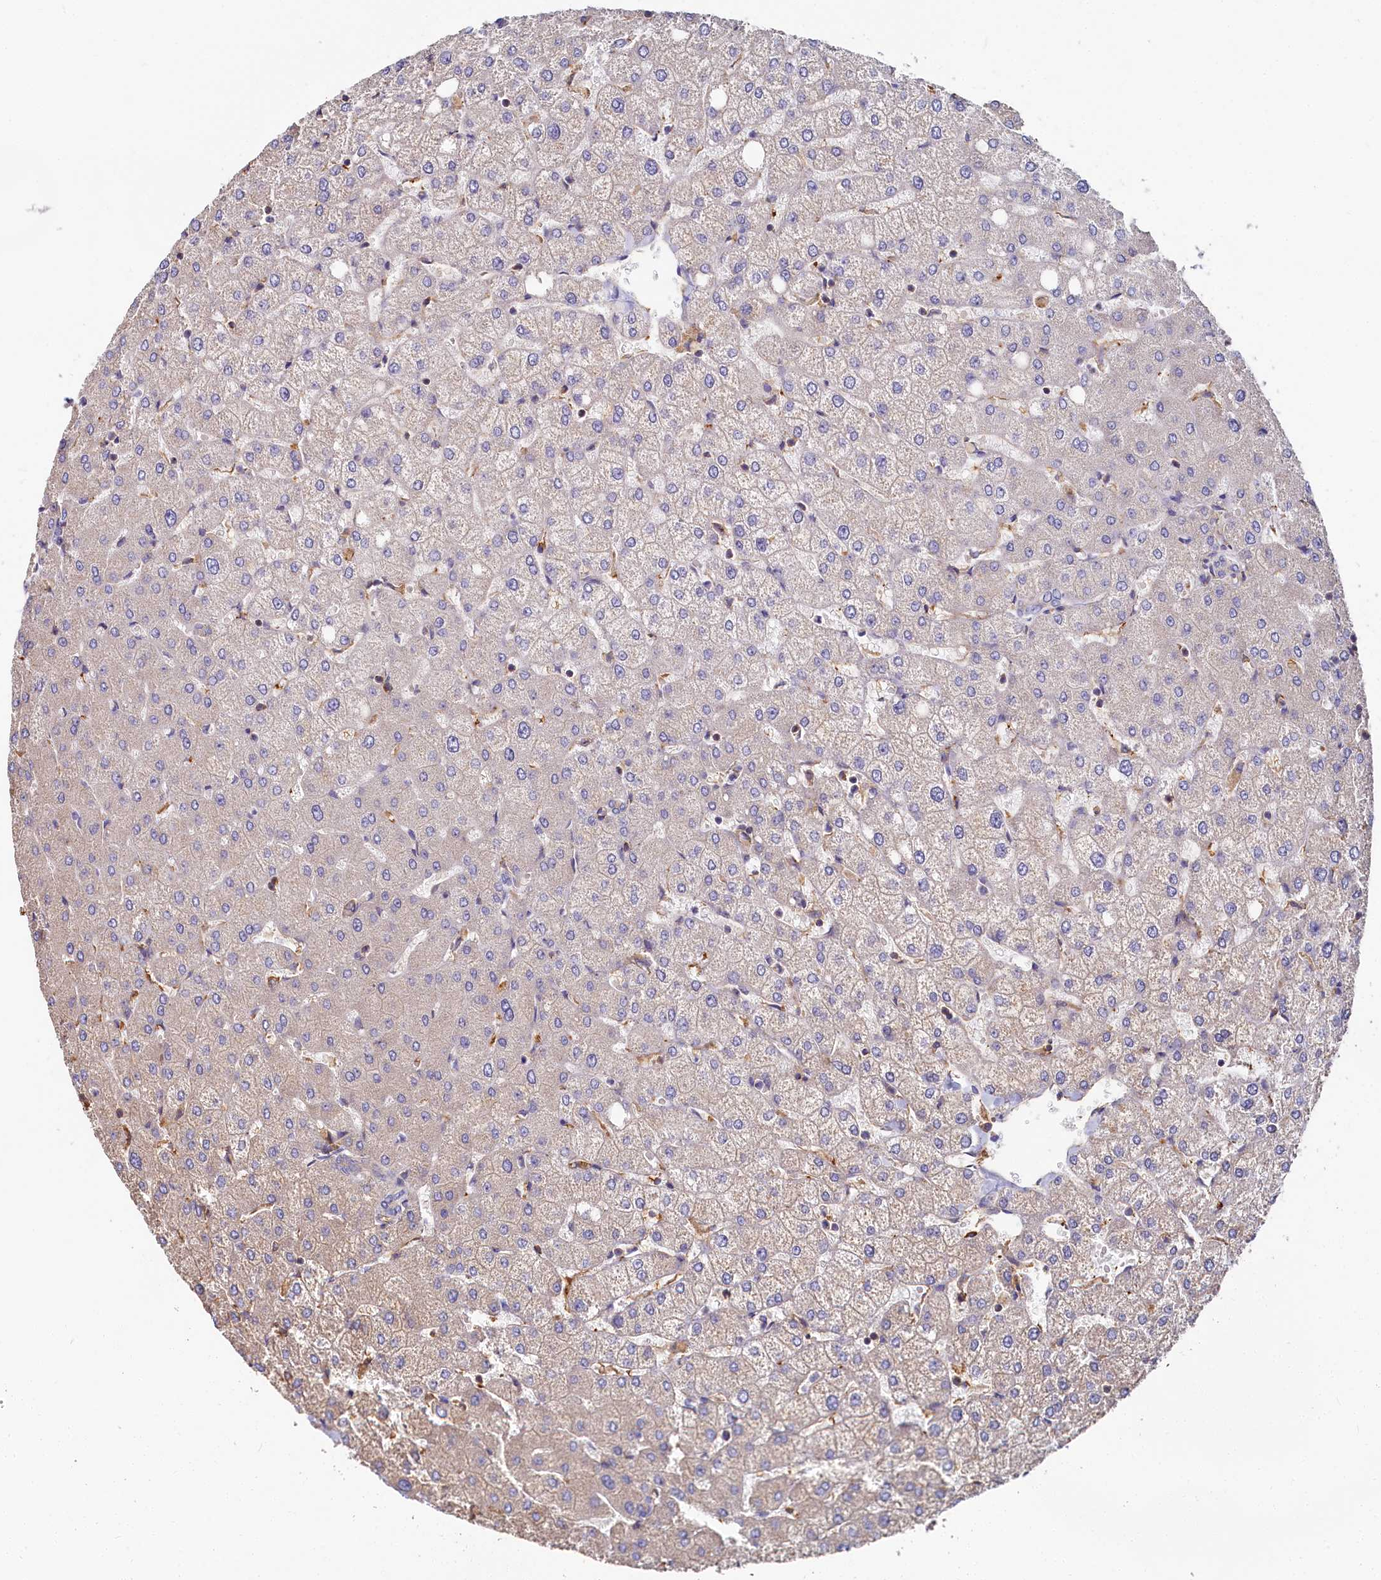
{"staining": {"intensity": "negative", "quantity": "none", "location": "none"}, "tissue": "liver", "cell_type": "Cholangiocytes", "image_type": "normal", "snomed": [{"axis": "morphology", "description": "Normal tissue, NOS"}, {"axis": "topography", "description": "Liver"}], "caption": "This is an immunohistochemistry (IHC) histopathology image of unremarkable liver. There is no staining in cholangiocytes.", "gene": "PPIP5K1", "patient": {"sex": "female", "age": 54}}